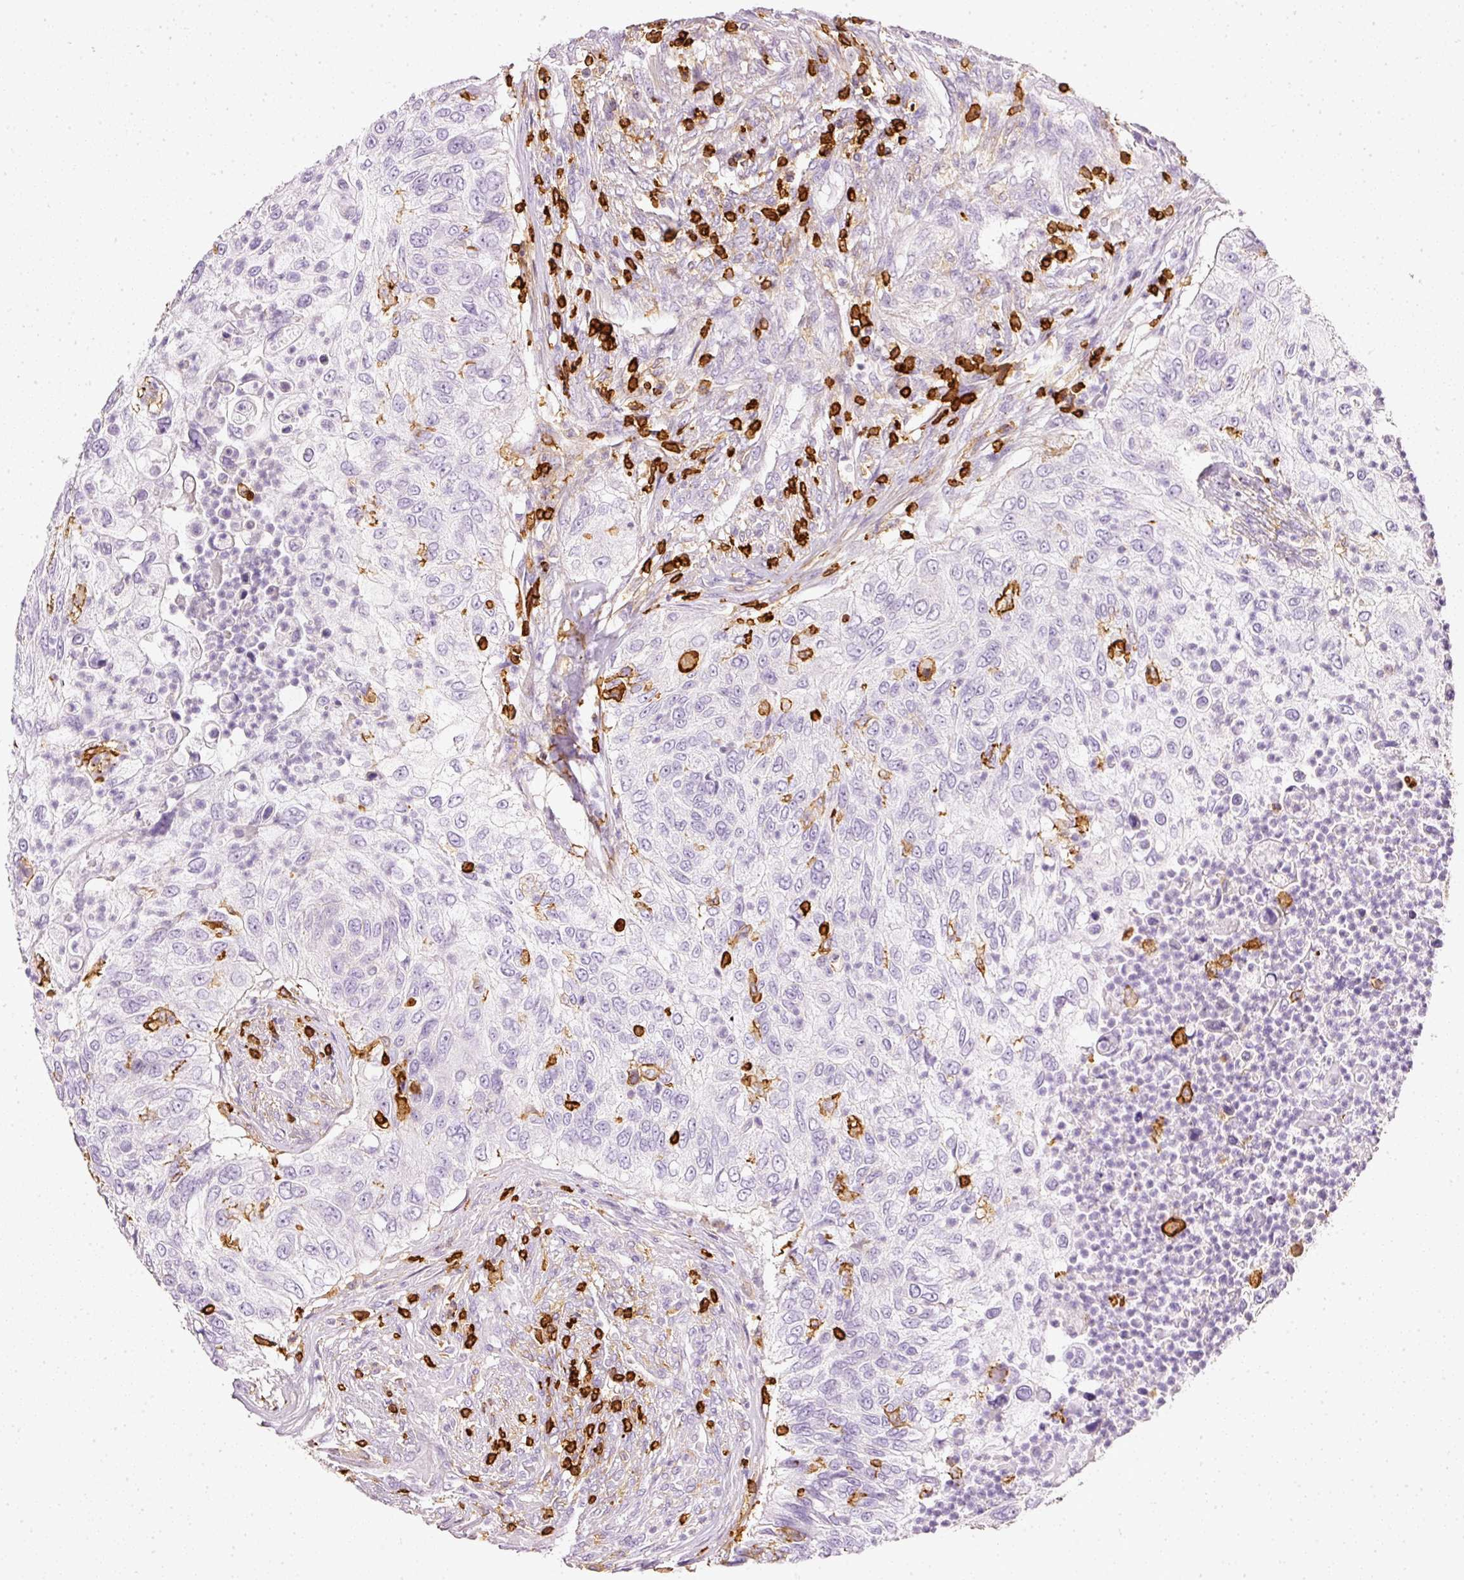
{"staining": {"intensity": "negative", "quantity": "none", "location": "none"}, "tissue": "urothelial cancer", "cell_type": "Tumor cells", "image_type": "cancer", "snomed": [{"axis": "morphology", "description": "Urothelial carcinoma, High grade"}, {"axis": "topography", "description": "Urinary bladder"}], "caption": "High power microscopy histopathology image of an immunohistochemistry histopathology image of high-grade urothelial carcinoma, revealing no significant staining in tumor cells.", "gene": "EVL", "patient": {"sex": "female", "age": 60}}